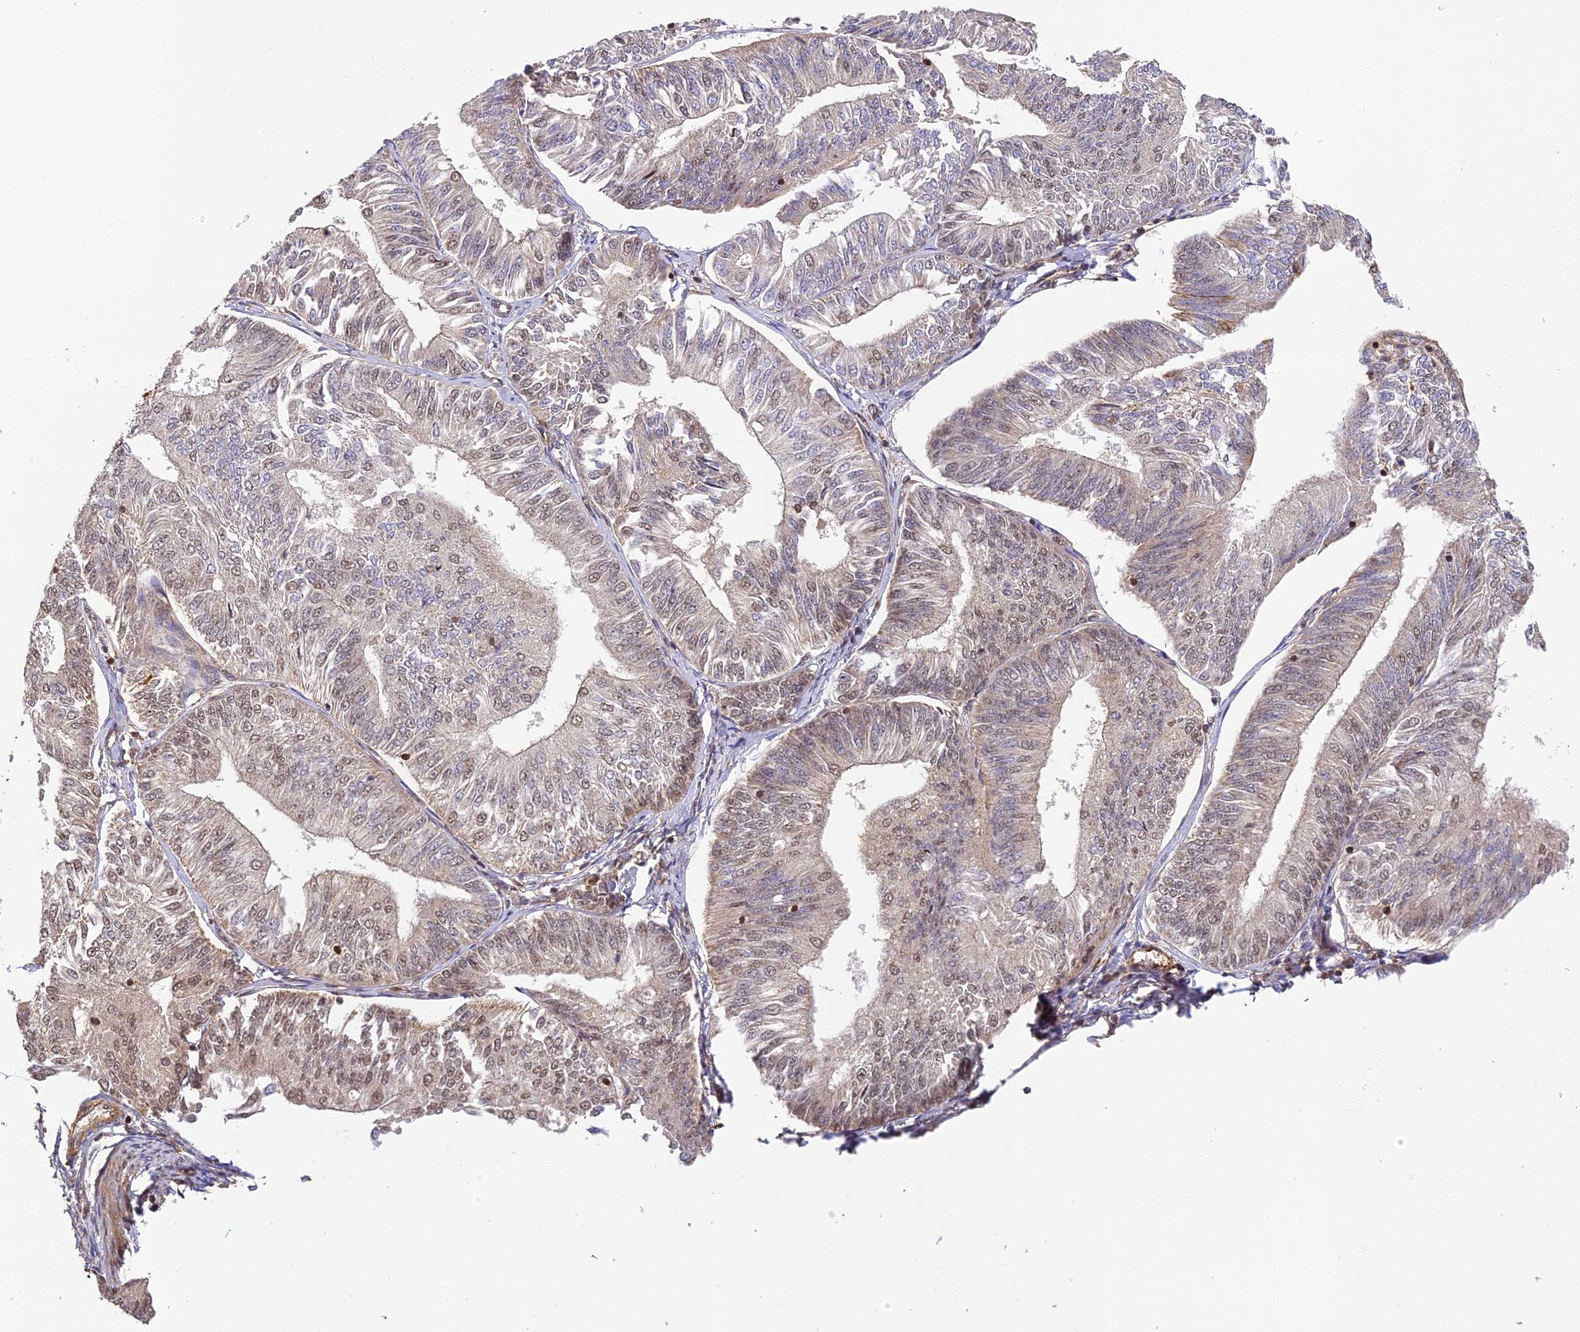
{"staining": {"intensity": "moderate", "quantity": "<25%", "location": "cytoplasmic/membranous,nuclear"}, "tissue": "endometrial cancer", "cell_type": "Tumor cells", "image_type": "cancer", "snomed": [{"axis": "morphology", "description": "Adenocarcinoma, NOS"}, {"axis": "topography", "description": "Endometrium"}], "caption": "Moderate cytoplasmic/membranous and nuclear protein positivity is identified in about <25% of tumor cells in endometrial cancer.", "gene": "ZNF443", "patient": {"sex": "female", "age": 58}}